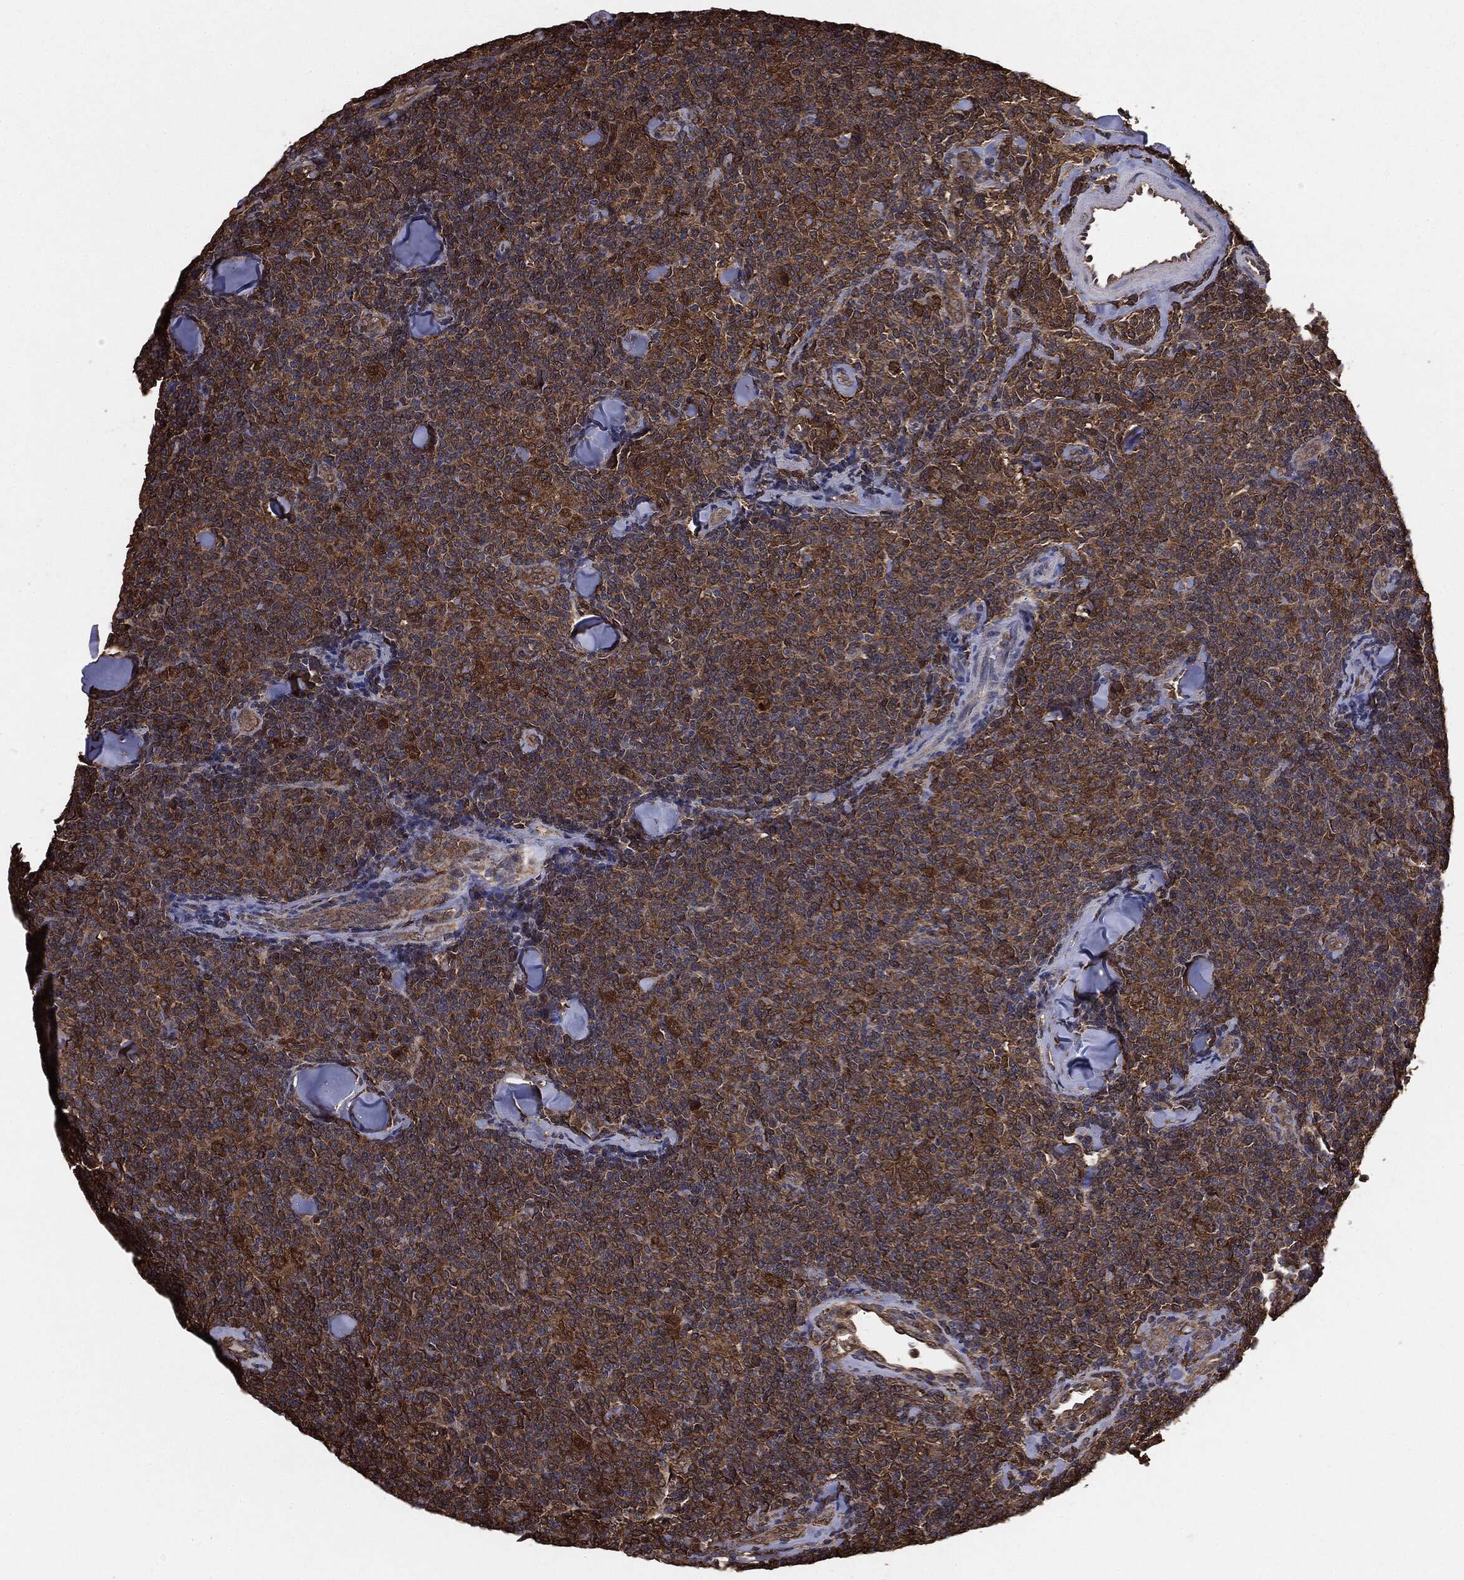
{"staining": {"intensity": "strong", "quantity": "25%-75%", "location": "cytoplasmic/membranous"}, "tissue": "lymphoma", "cell_type": "Tumor cells", "image_type": "cancer", "snomed": [{"axis": "morphology", "description": "Malignant lymphoma, non-Hodgkin's type, Low grade"}, {"axis": "topography", "description": "Lymph node"}], "caption": "Protein analysis of lymphoma tissue displays strong cytoplasmic/membranous positivity in approximately 25%-75% of tumor cells. (DAB (3,3'-diaminobenzidine) = brown stain, brightfield microscopy at high magnification).", "gene": "NME1", "patient": {"sex": "female", "age": 56}}